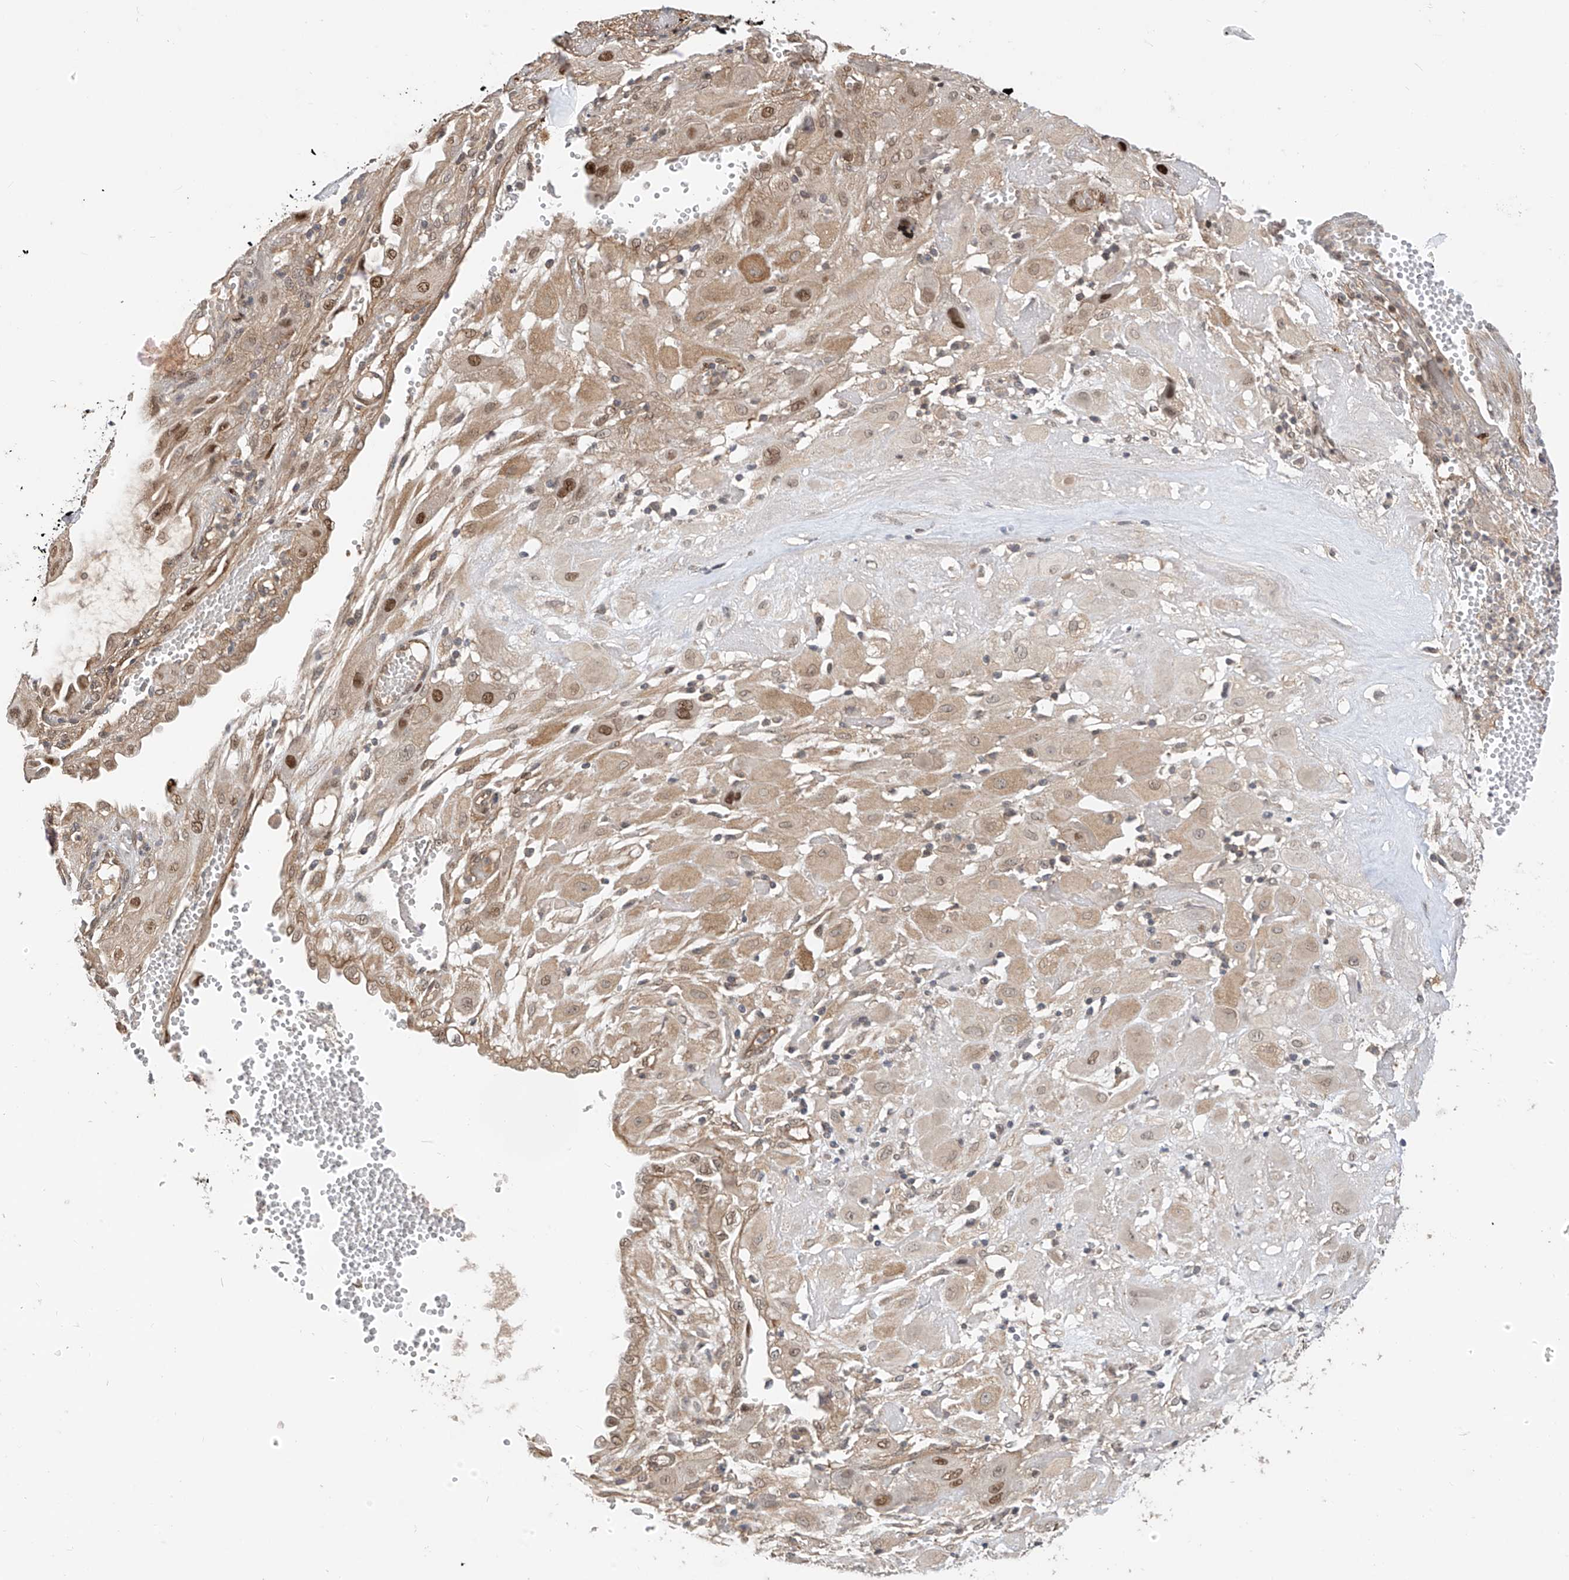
{"staining": {"intensity": "moderate", "quantity": "25%-75%", "location": "nuclear"}, "tissue": "cervical cancer", "cell_type": "Tumor cells", "image_type": "cancer", "snomed": [{"axis": "morphology", "description": "Squamous cell carcinoma, NOS"}, {"axis": "topography", "description": "Cervix"}], "caption": "Cervical cancer (squamous cell carcinoma) stained with a brown dye displays moderate nuclear positive expression in about 25%-75% of tumor cells.", "gene": "MRTFA", "patient": {"sex": "female", "age": 34}}